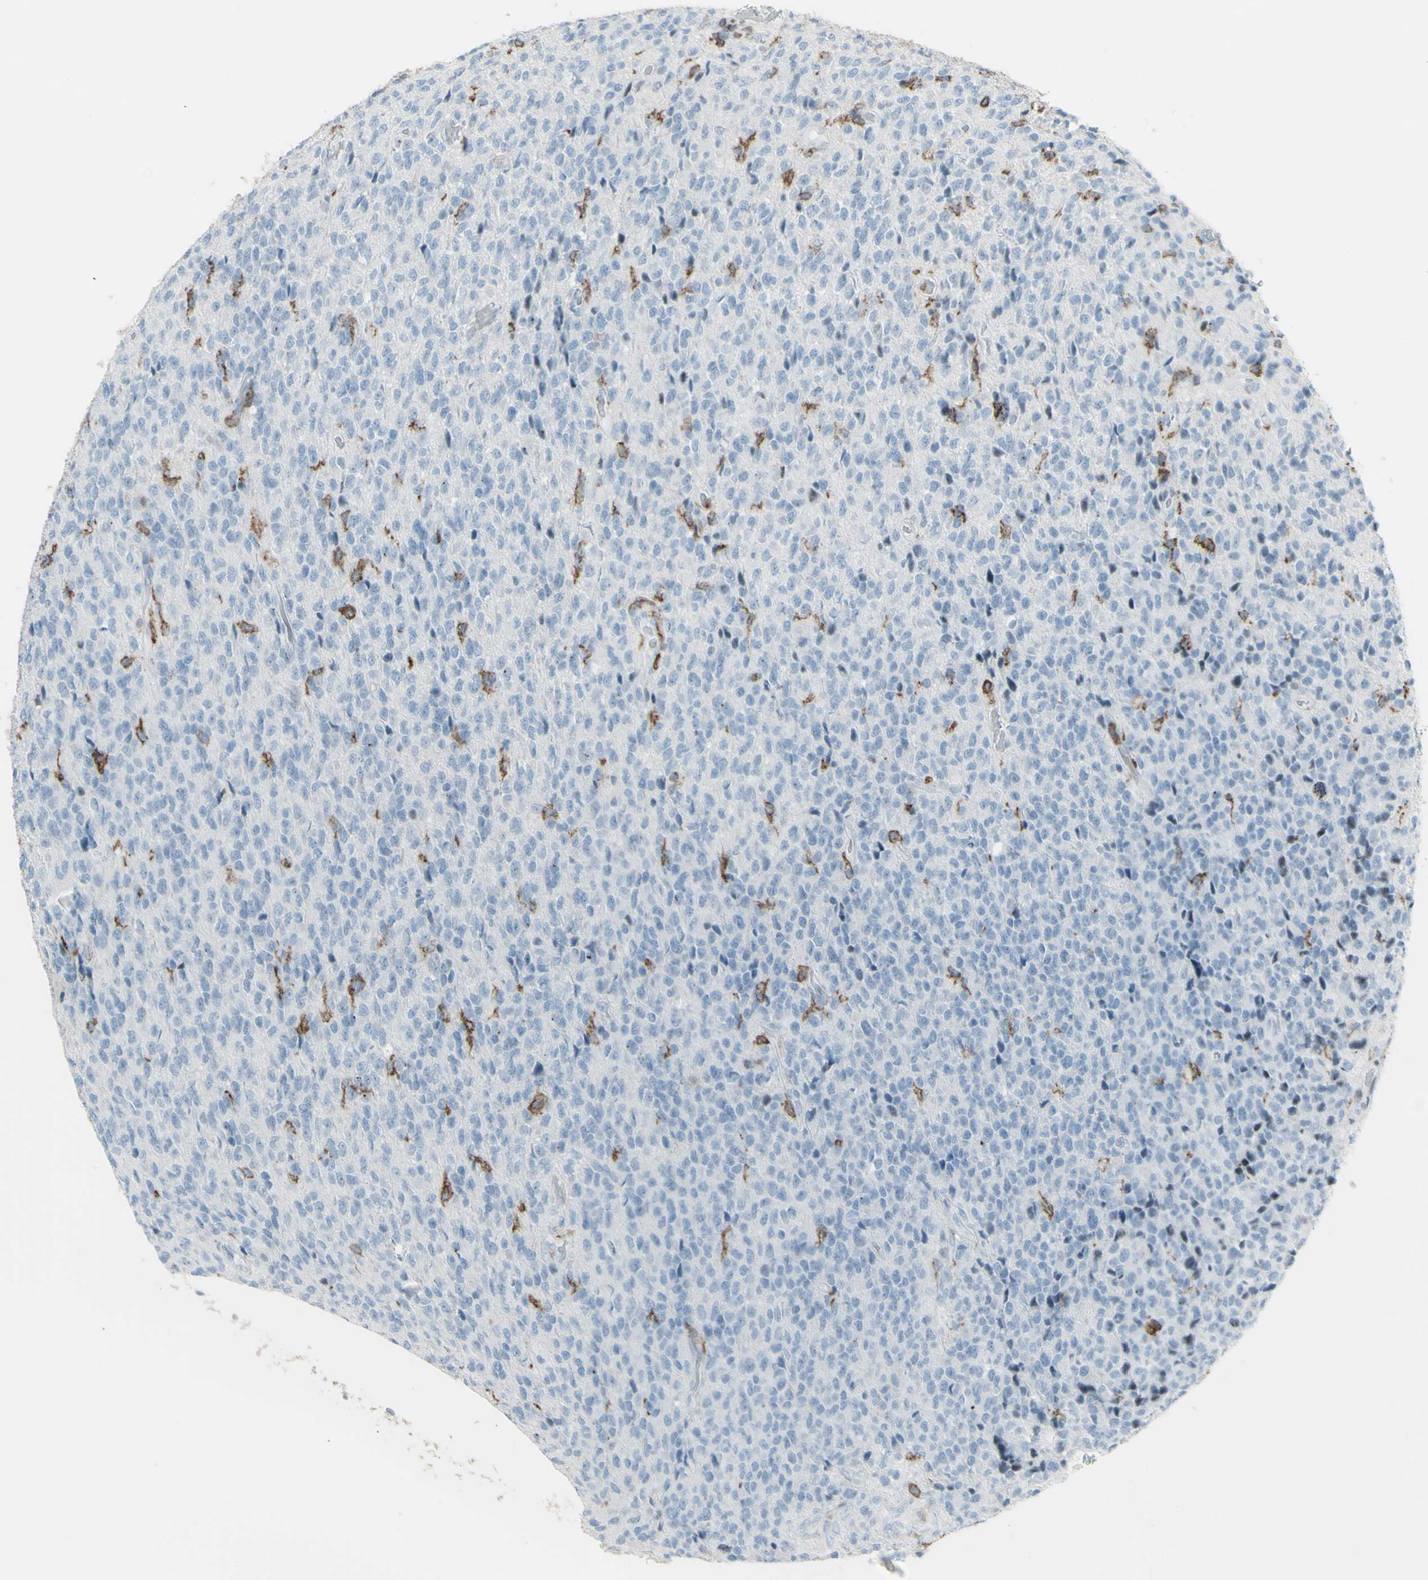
{"staining": {"intensity": "weak", "quantity": "<25%", "location": "cytoplasmic/membranous"}, "tissue": "glioma", "cell_type": "Tumor cells", "image_type": "cancer", "snomed": [{"axis": "morphology", "description": "Glioma, malignant, High grade"}, {"axis": "topography", "description": "pancreas cauda"}], "caption": "DAB immunohistochemical staining of glioma displays no significant staining in tumor cells.", "gene": "NRG1", "patient": {"sex": "male", "age": 60}}